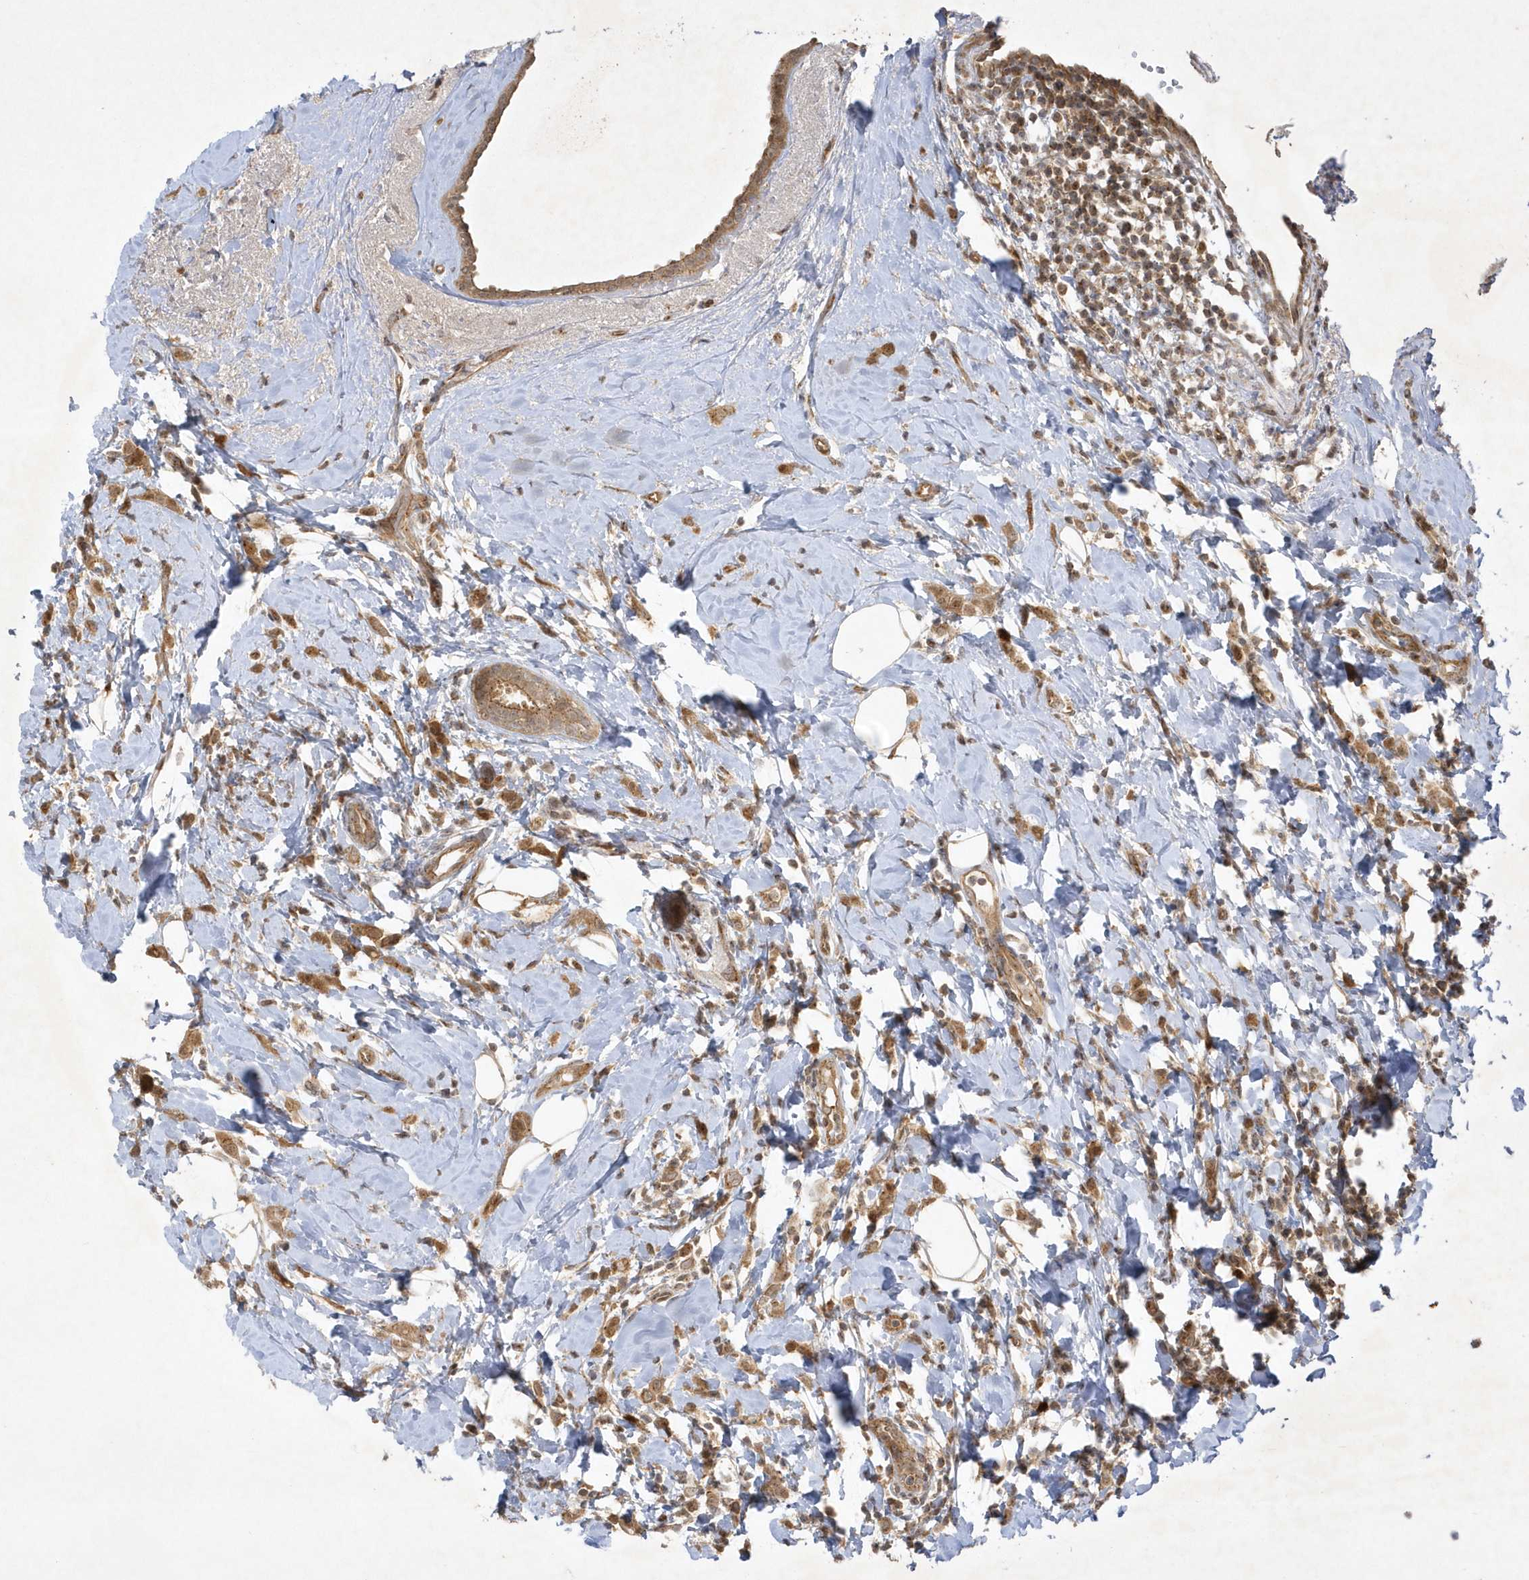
{"staining": {"intensity": "moderate", "quantity": ">75%", "location": "cytoplasmic/membranous,nuclear"}, "tissue": "breast cancer", "cell_type": "Tumor cells", "image_type": "cancer", "snomed": [{"axis": "morphology", "description": "Lobular carcinoma"}, {"axis": "topography", "description": "Breast"}], "caption": "Tumor cells show medium levels of moderate cytoplasmic/membranous and nuclear staining in about >75% of cells in human breast cancer. (DAB IHC with brightfield microscopy, high magnification).", "gene": "NAF1", "patient": {"sex": "female", "age": 47}}